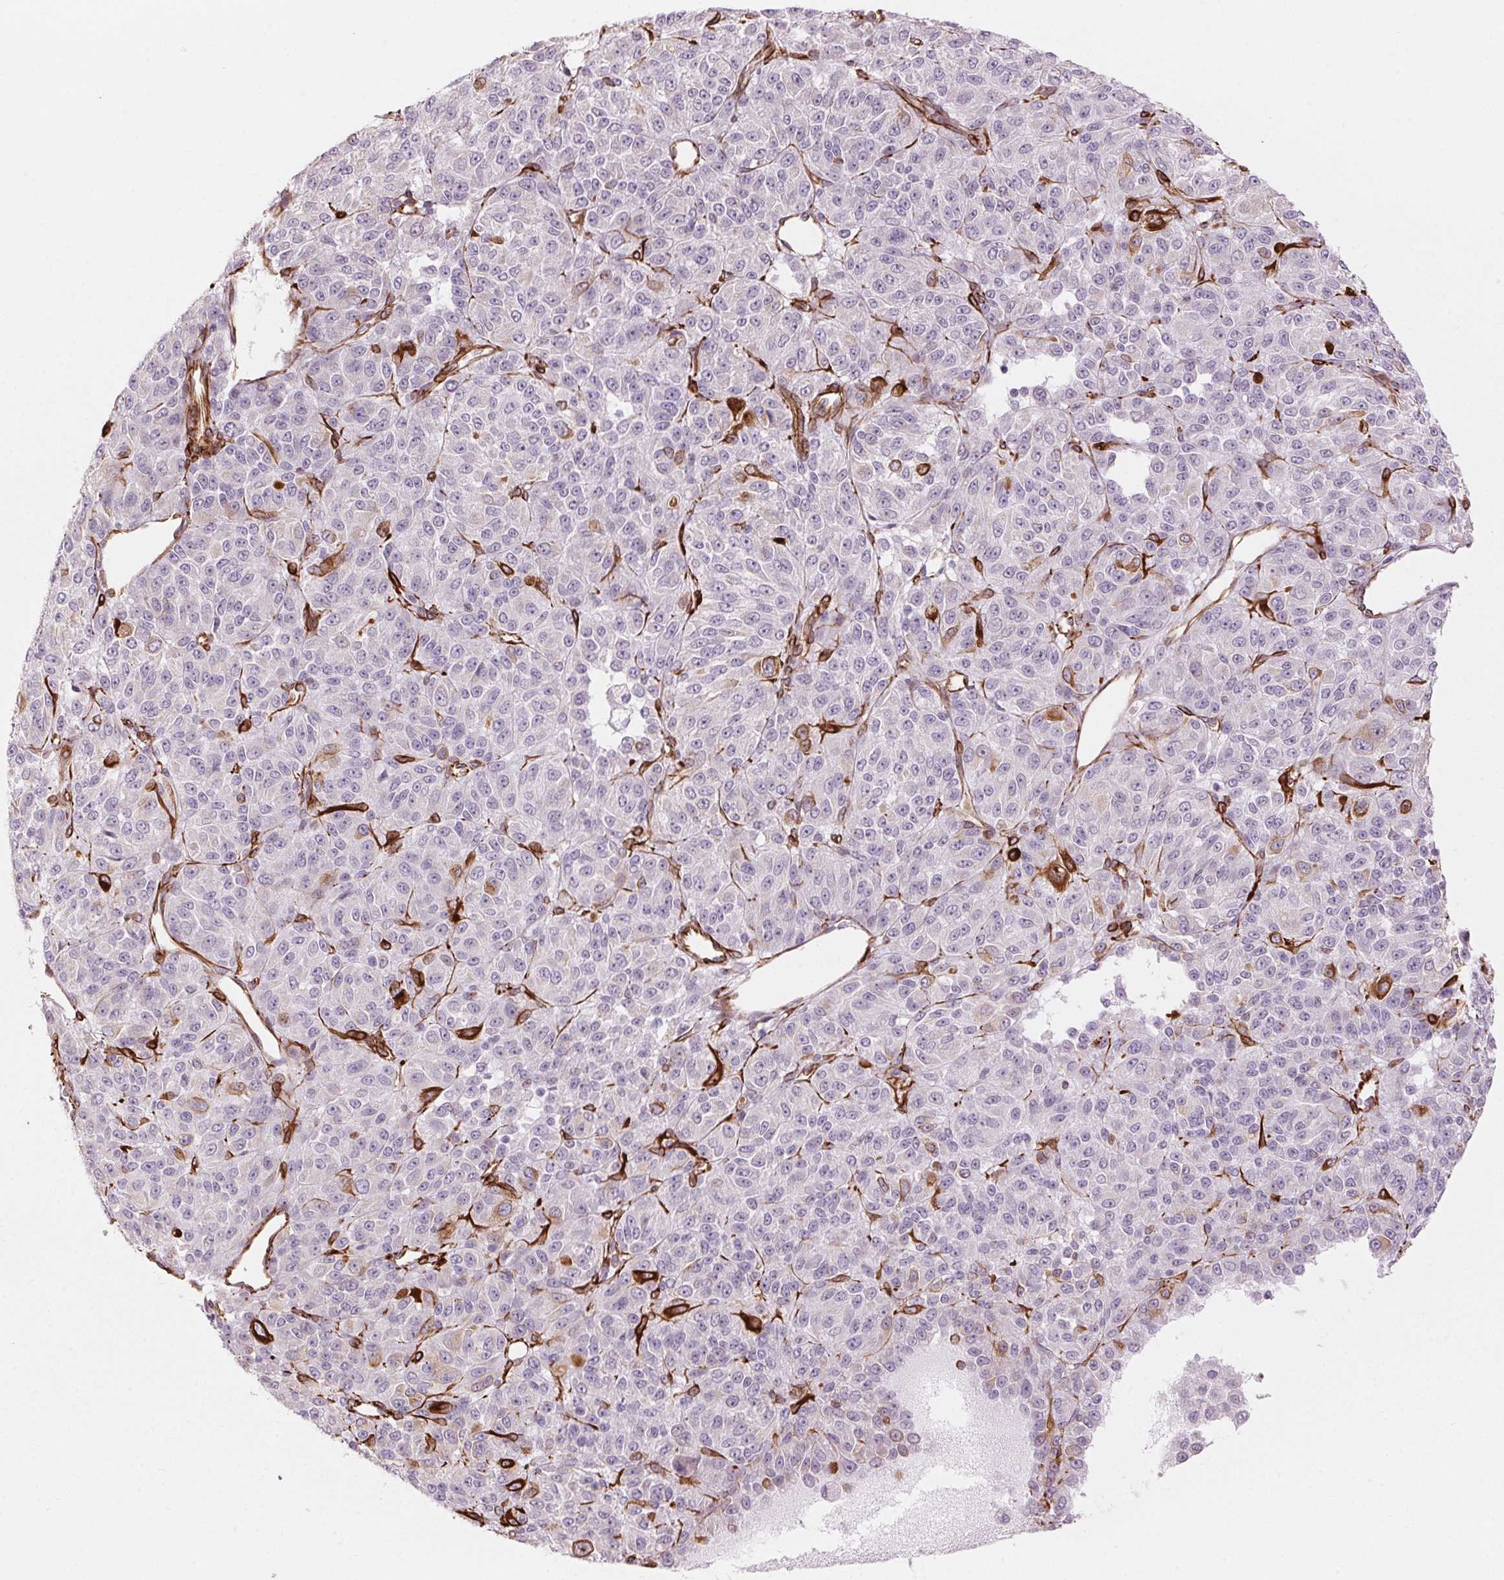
{"staining": {"intensity": "negative", "quantity": "none", "location": "none"}, "tissue": "melanoma", "cell_type": "Tumor cells", "image_type": "cancer", "snomed": [{"axis": "morphology", "description": "Malignant melanoma, Metastatic site"}, {"axis": "topography", "description": "Brain"}], "caption": "A histopathology image of melanoma stained for a protein exhibits no brown staining in tumor cells.", "gene": "CLPS", "patient": {"sex": "female", "age": 56}}